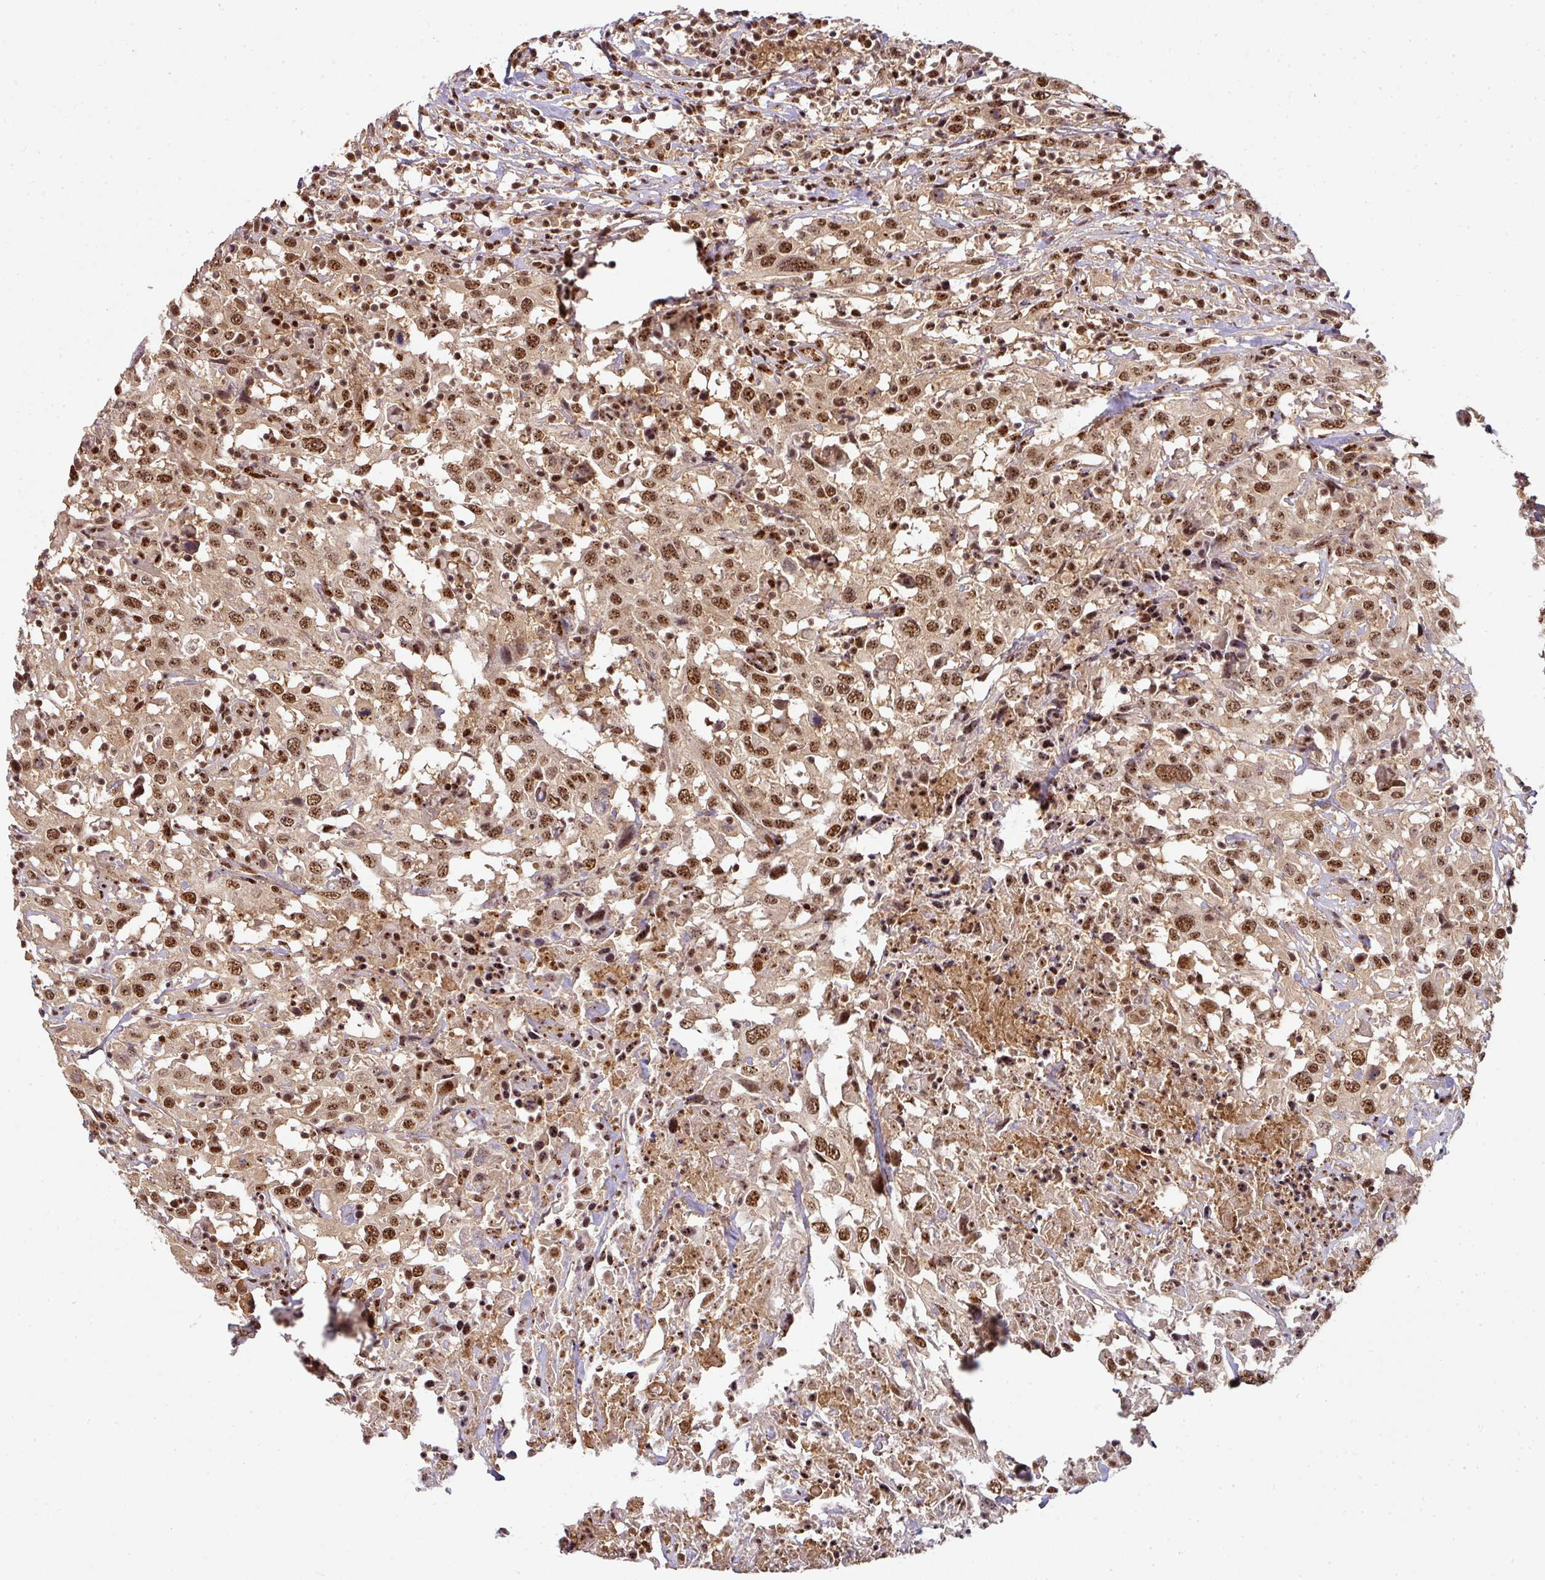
{"staining": {"intensity": "strong", "quantity": ">75%", "location": "nuclear"}, "tissue": "urothelial cancer", "cell_type": "Tumor cells", "image_type": "cancer", "snomed": [{"axis": "morphology", "description": "Urothelial carcinoma, High grade"}, {"axis": "topography", "description": "Urinary bladder"}], "caption": "Approximately >75% of tumor cells in high-grade urothelial carcinoma reveal strong nuclear protein positivity as visualized by brown immunohistochemical staining.", "gene": "RANBP9", "patient": {"sex": "male", "age": 61}}